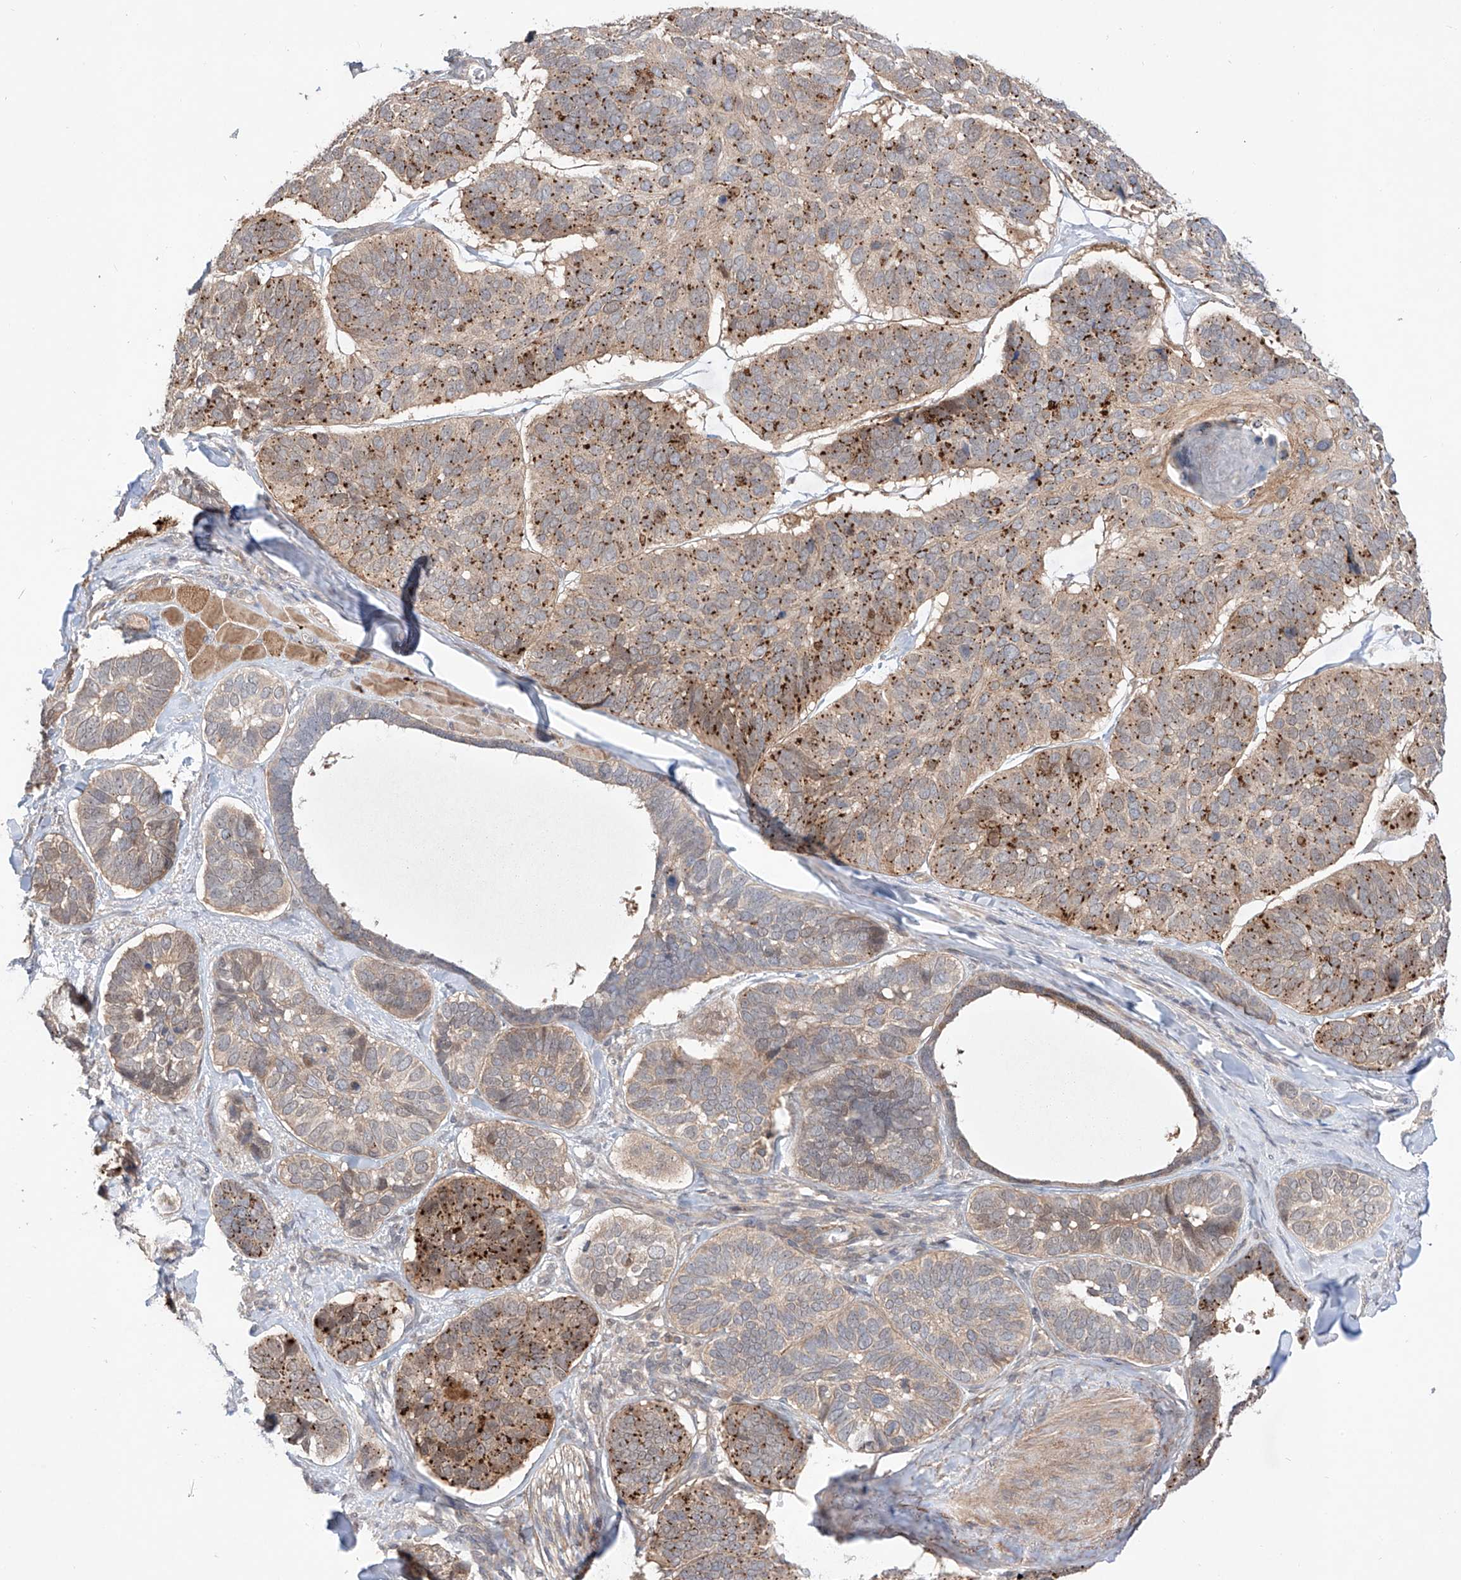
{"staining": {"intensity": "strong", "quantity": "25%-75%", "location": "cytoplasmic/membranous"}, "tissue": "skin cancer", "cell_type": "Tumor cells", "image_type": "cancer", "snomed": [{"axis": "morphology", "description": "Basal cell carcinoma"}, {"axis": "topography", "description": "Skin"}], "caption": "IHC staining of basal cell carcinoma (skin), which exhibits high levels of strong cytoplasmic/membranous positivity in approximately 25%-75% of tumor cells indicating strong cytoplasmic/membranous protein staining. The staining was performed using DAB (brown) for protein detection and nuclei were counterstained in hematoxylin (blue).", "gene": "TSR2", "patient": {"sex": "male", "age": 62}}